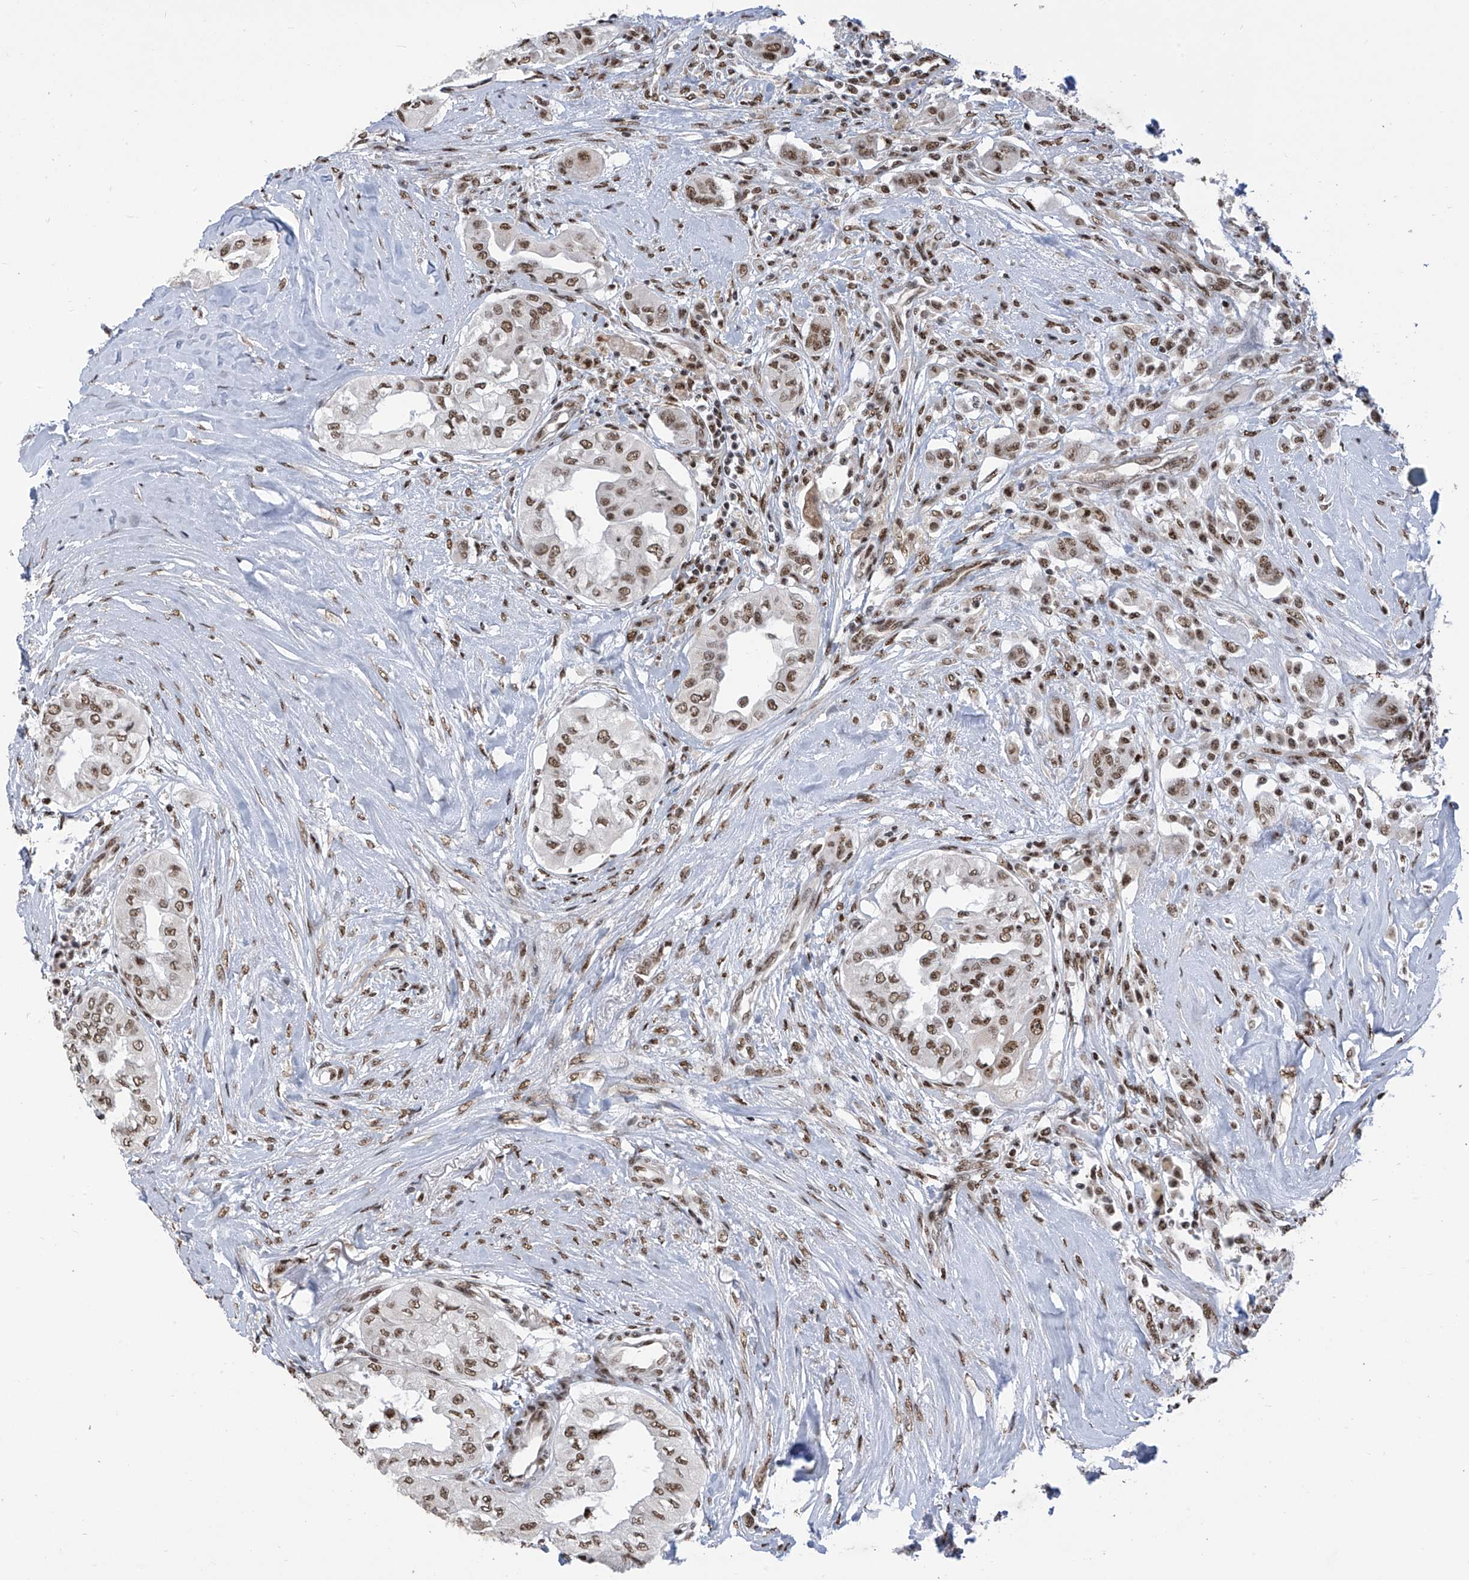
{"staining": {"intensity": "moderate", "quantity": ">75%", "location": "nuclear"}, "tissue": "thyroid cancer", "cell_type": "Tumor cells", "image_type": "cancer", "snomed": [{"axis": "morphology", "description": "Papillary adenocarcinoma, NOS"}, {"axis": "topography", "description": "Thyroid gland"}], "caption": "An immunohistochemistry (IHC) image of neoplastic tissue is shown. Protein staining in brown highlights moderate nuclear positivity in thyroid cancer within tumor cells.", "gene": "APLF", "patient": {"sex": "female", "age": 59}}